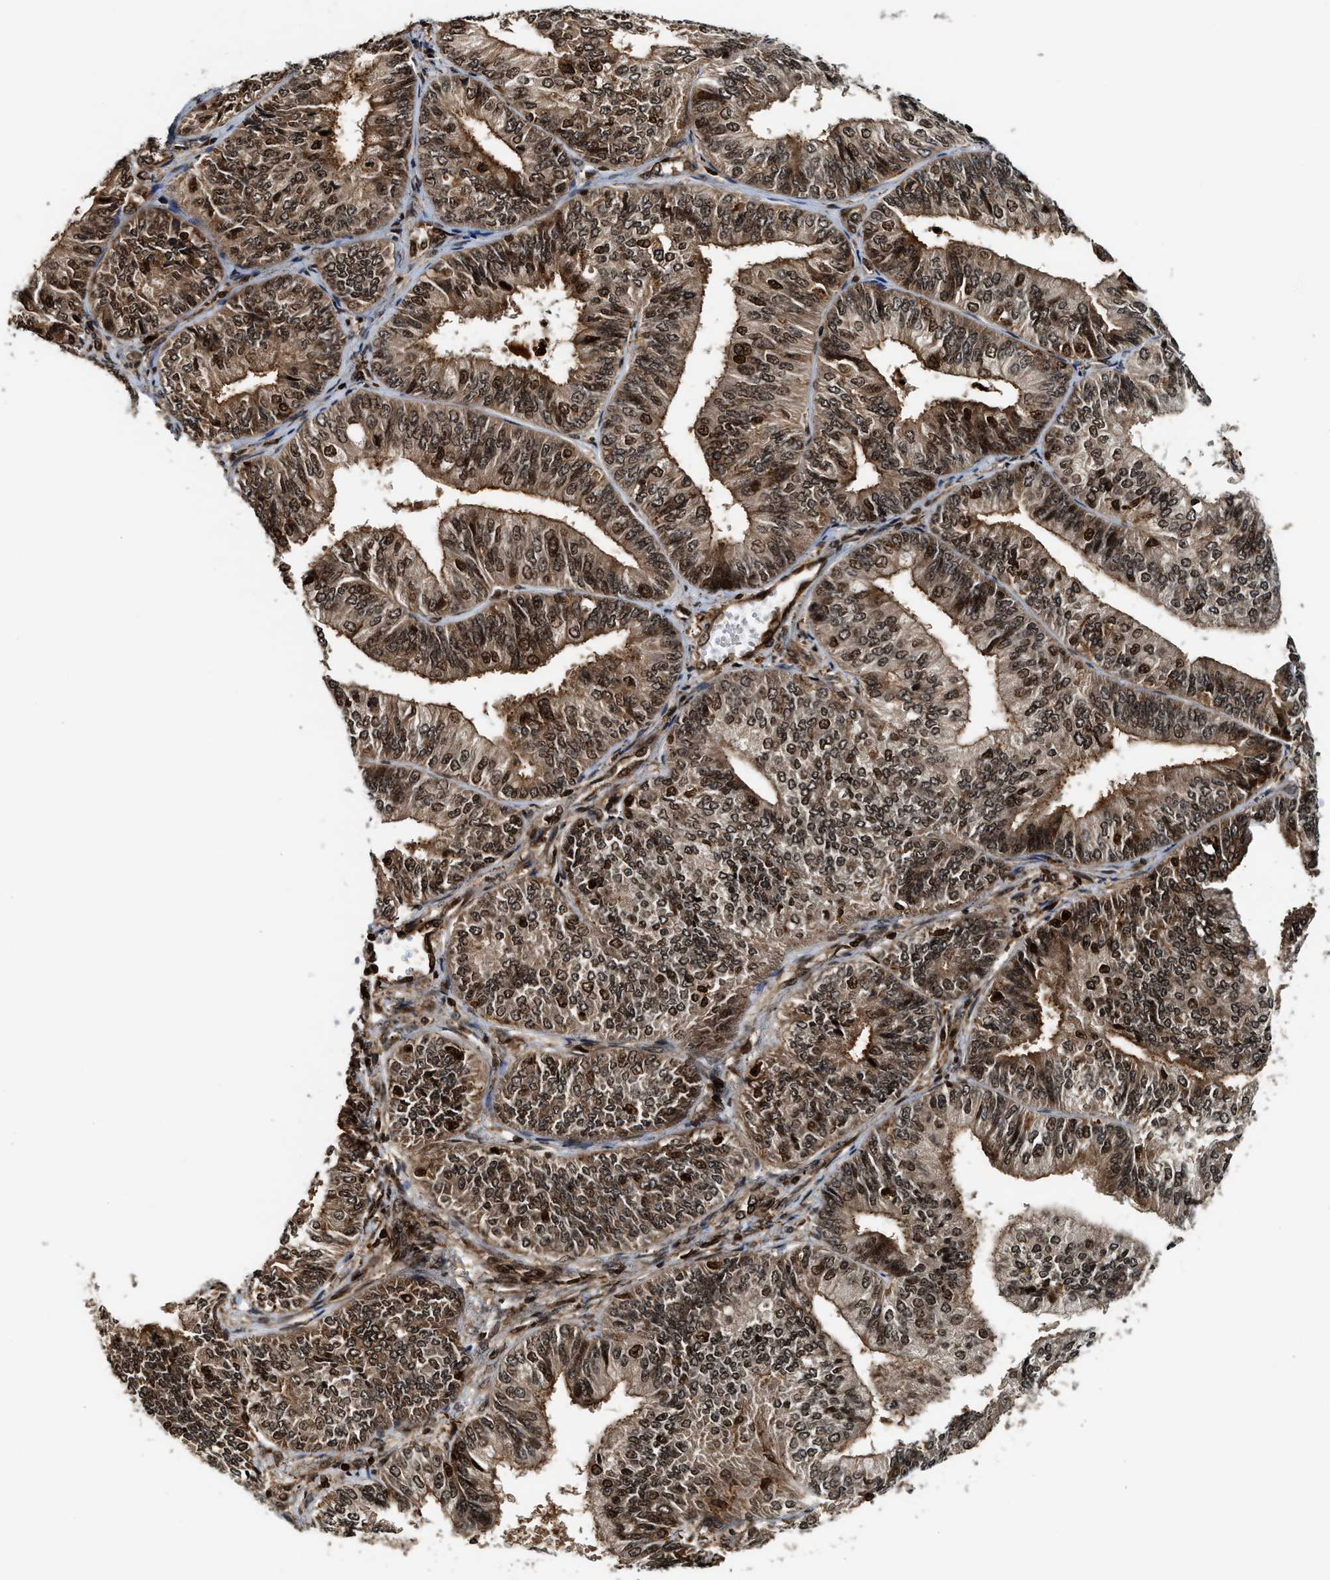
{"staining": {"intensity": "moderate", "quantity": ">75%", "location": "cytoplasmic/membranous,nuclear"}, "tissue": "endometrial cancer", "cell_type": "Tumor cells", "image_type": "cancer", "snomed": [{"axis": "morphology", "description": "Adenocarcinoma, NOS"}, {"axis": "topography", "description": "Endometrium"}], "caption": "This is an image of IHC staining of endometrial adenocarcinoma, which shows moderate expression in the cytoplasmic/membranous and nuclear of tumor cells.", "gene": "MDM2", "patient": {"sex": "female", "age": 58}}